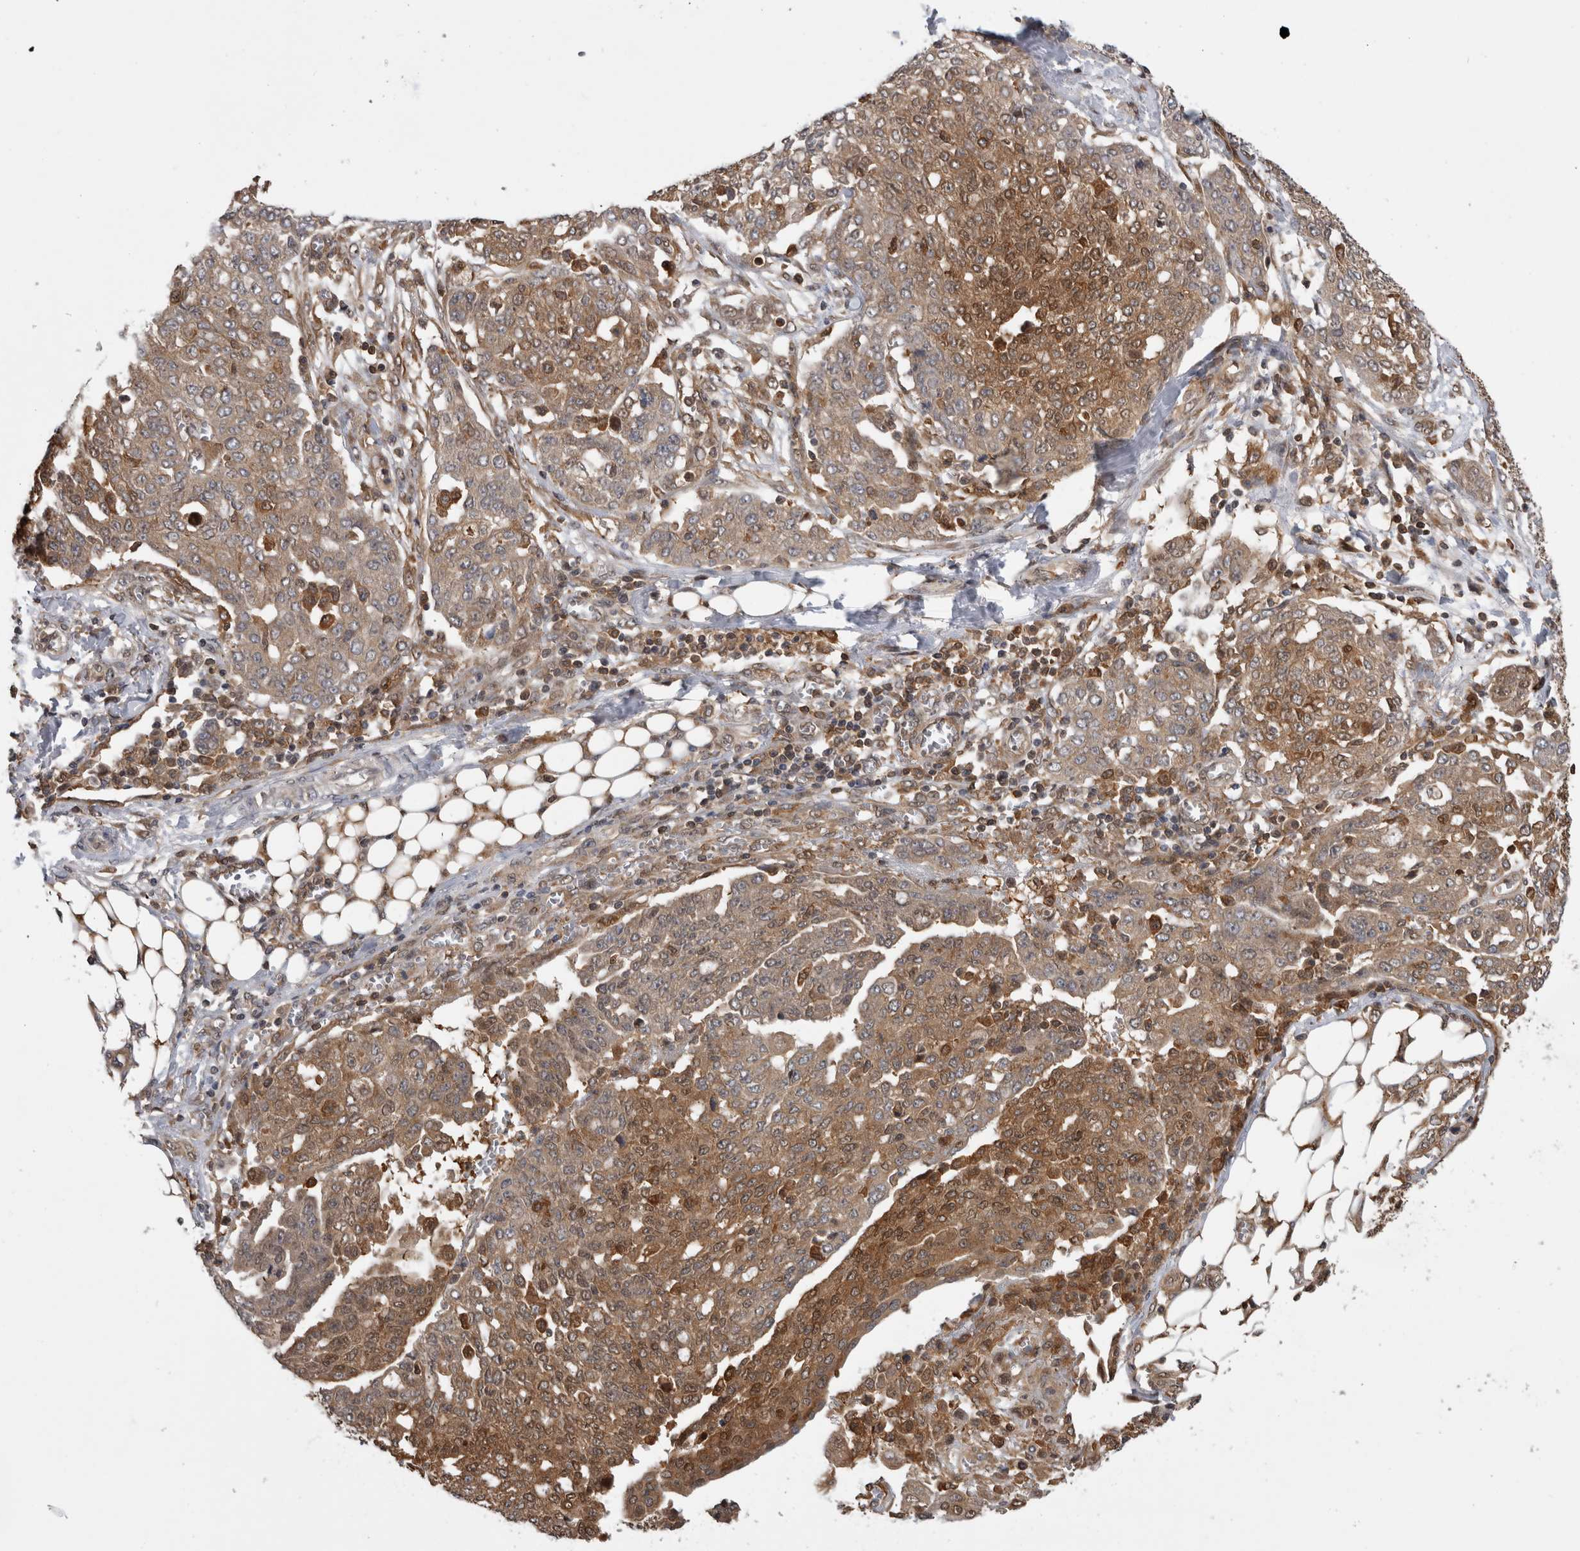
{"staining": {"intensity": "moderate", "quantity": ">75%", "location": "cytoplasmic/membranous"}, "tissue": "ovarian cancer", "cell_type": "Tumor cells", "image_type": "cancer", "snomed": [{"axis": "morphology", "description": "Cystadenocarcinoma, serous, NOS"}, {"axis": "topography", "description": "Soft tissue"}, {"axis": "topography", "description": "Ovary"}], "caption": "Serous cystadenocarcinoma (ovarian) stained with immunohistochemistry demonstrates moderate cytoplasmic/membranous positivity in about >75% of tumor cells.", "gene": "ASTN2", "patient": {"sex": "female", "age": 57}}